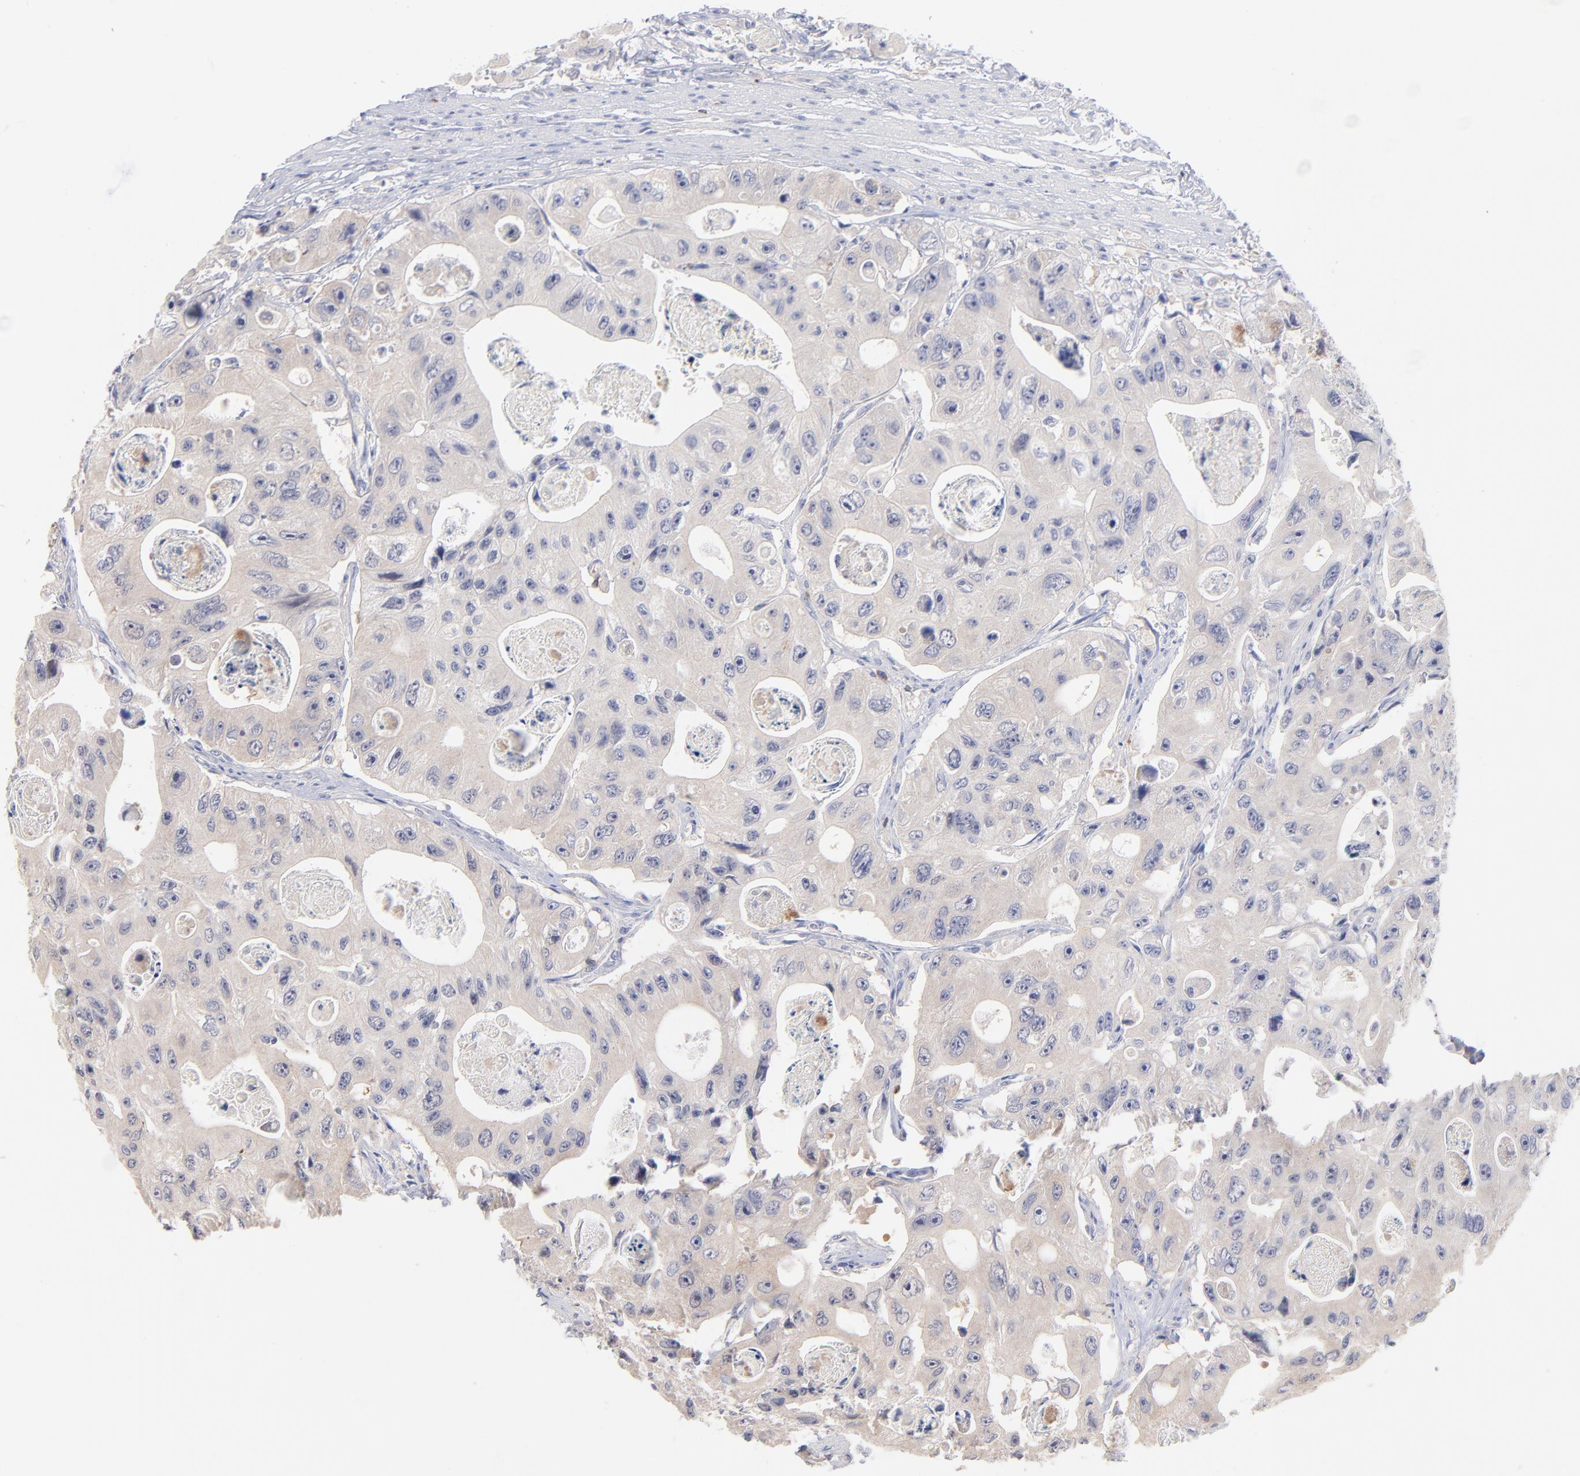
{"staining": {"intensity": "weak", "quantity": "<25%", "location": "cytoplasmic/membranous"}, "tissue": "colorectal cancer", "cell_type": "Tumor cells", "image_type": "cancer", "snomed": [{"axis": "morphology", "description": "Adenocarcinoma, NOS"}, {"axis": "topography", "description": "Colon"}], "caption": "Immunohistochemical staining of colorectal cancer (adenocarcinoma) exhibits no significant positivity in tumor cells.", "gene": "KREMEN2", "patient": {"sex": "female", "age": 46}}